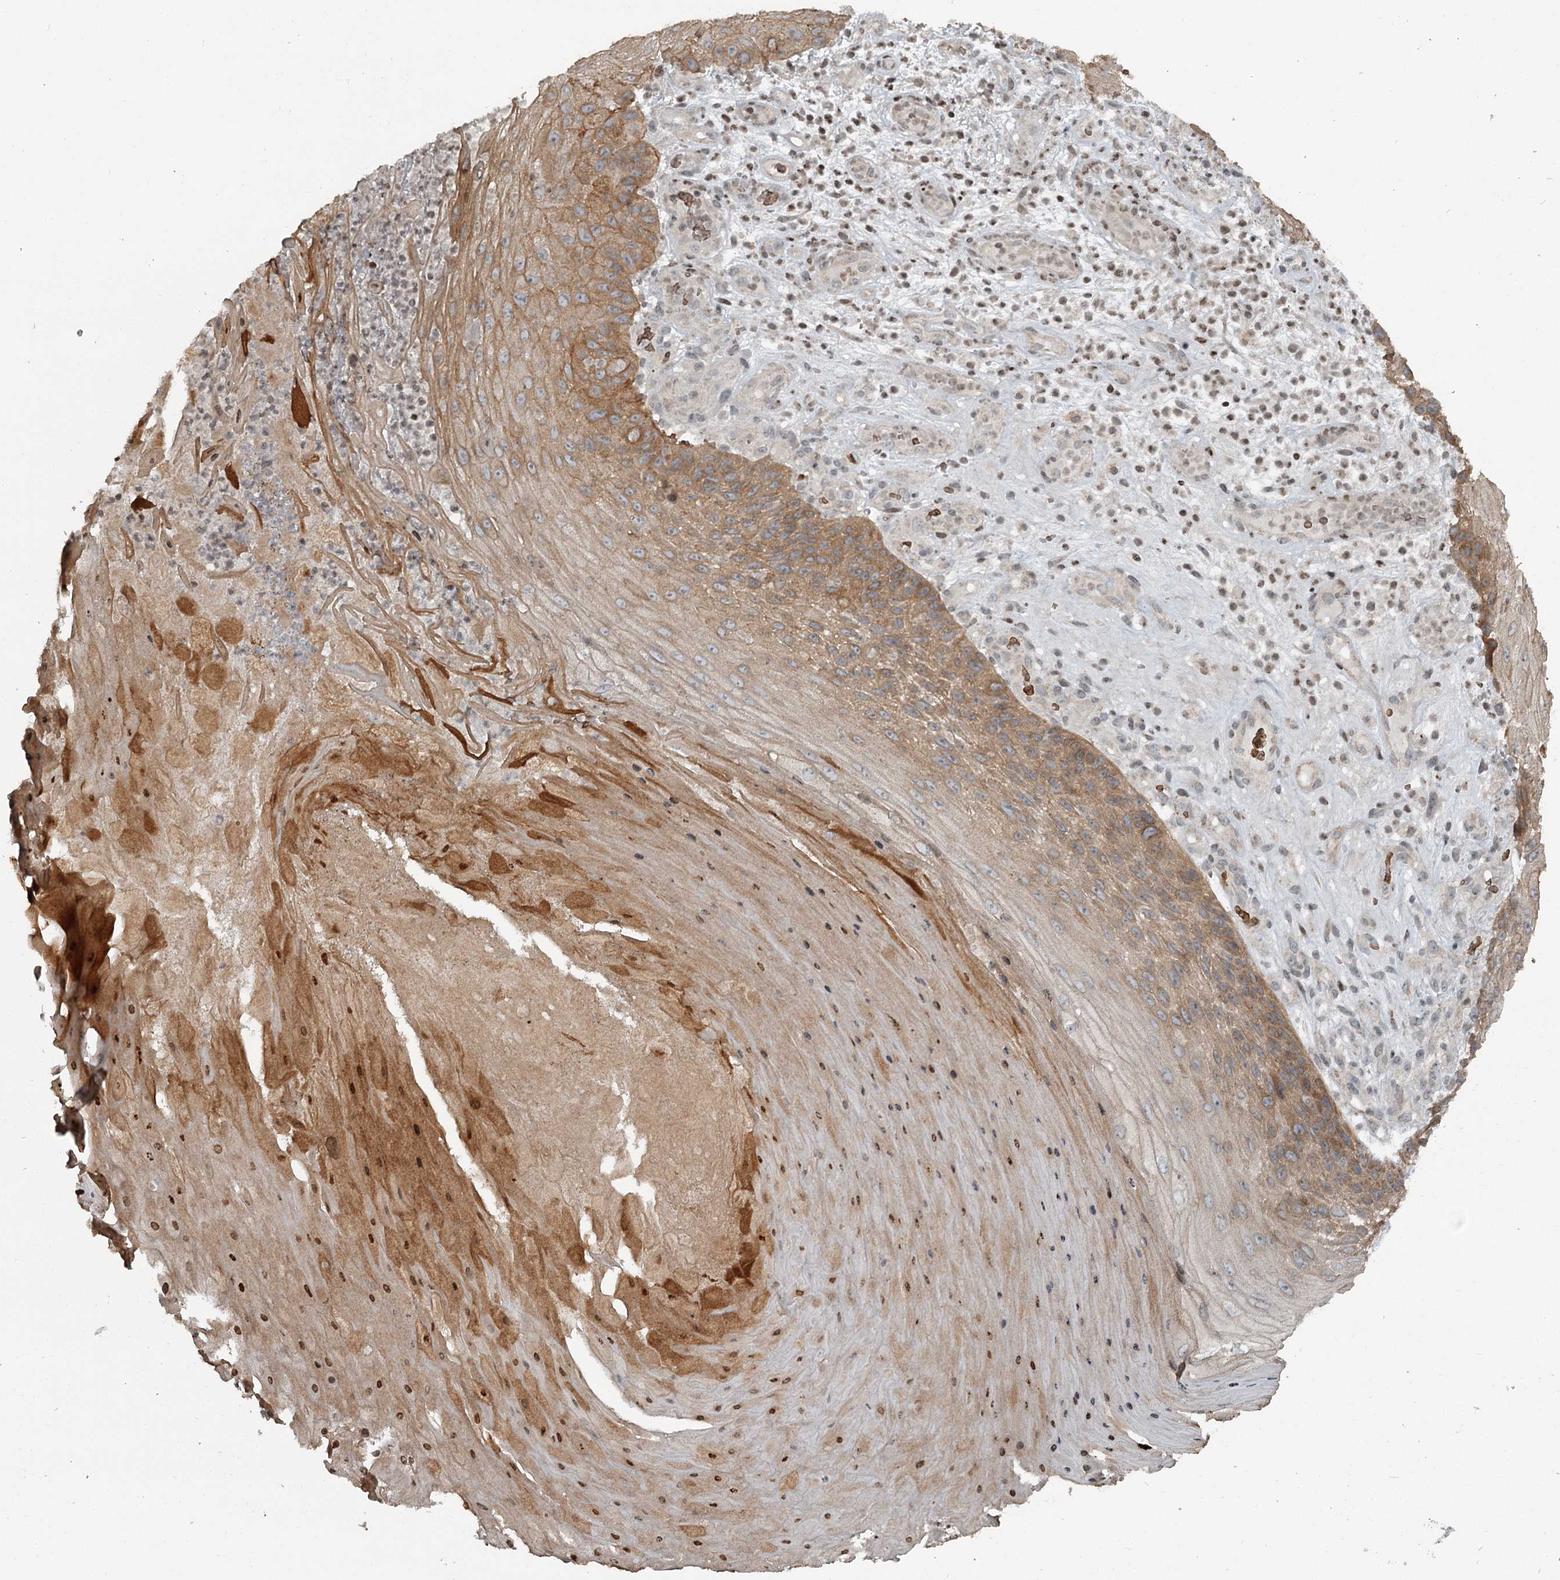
{"staining": {"intensity": "moderate", "quantity": ">75%", "location": "cytoplasmic/membranous"}, "tissue": "skin cancer", "cell_type": "Tumor cells", "image_type": "cancer", "snomed": [{"axis": "morphology", "description": "Squamous cell carcinoma, NOS"}, {"axis": "topography", "description": "Skin"}], "caption": "Squamous cell carcinoma (skin) stained for a protein (brown) reveals moderate cytoplasmic/membranous positive expression in approximately >75% of tumor cells.", "gene": "RASSF8", "patient": {"sex": "female", "age": 88}}